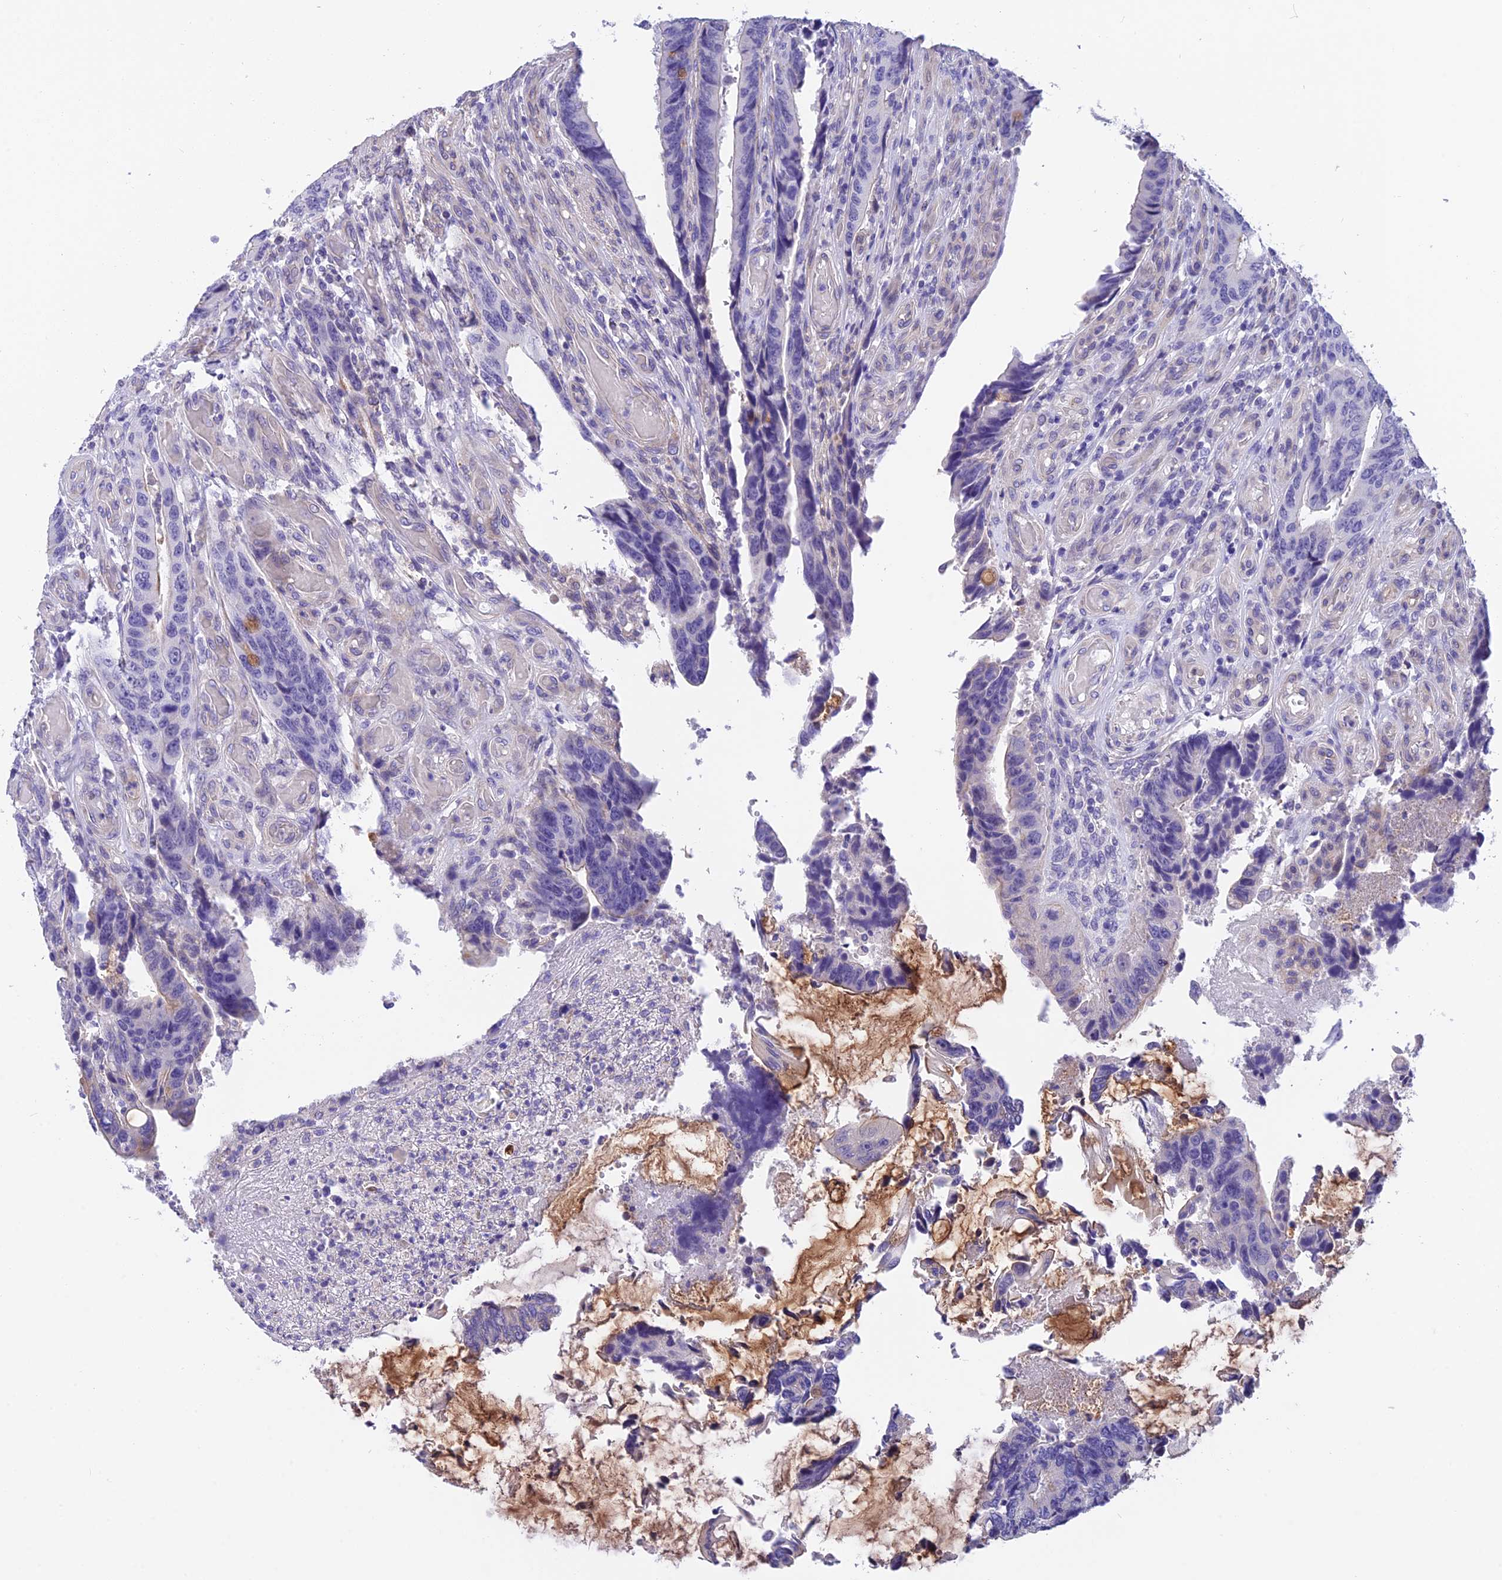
{"staining": {"intensity": "negative", "quantity": "none", "location": "none"}, "tissue": "colorectal cancer", "cell_type": "Tumor cells", "image_type": "cancer", "snomed": [{"axis": "morphology", "description": "Adenocarcinoma, NOS"}, {"axis": "topography", "description": "Colon"}], "caption": "This image is of adenocarcinoma (colorectal) stained with immunohistochemistry (IHC) to label a protein in brown with the nuclei are counter-stained blue. There is no staining in tumor cells.", "gene": "C17orf67", "patient": {"sex": "male", "age": 87}}